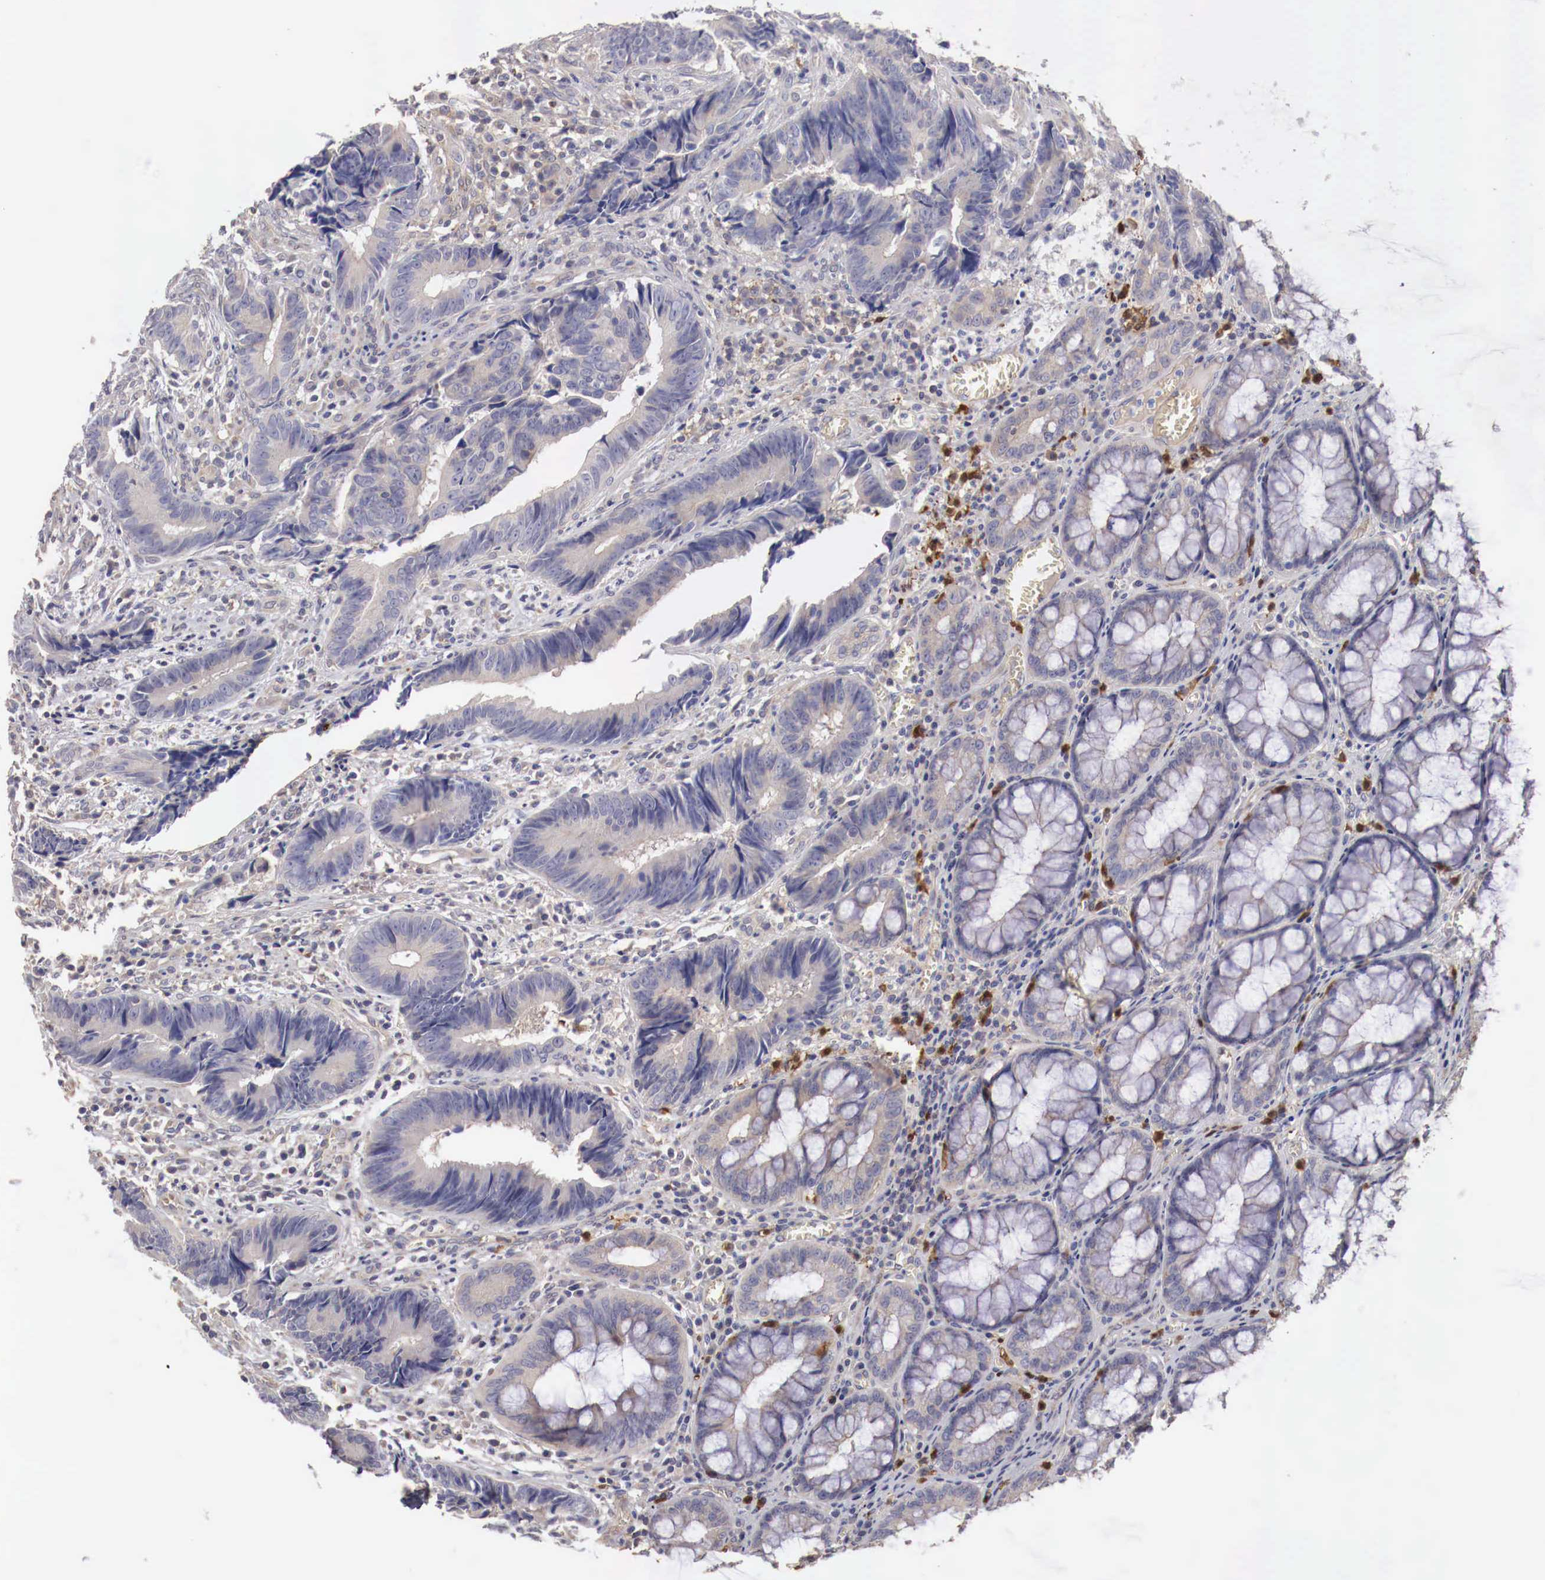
{"staining": {"intensity": "negative", "quantity": "none", "location": "none"}, "tissue": "colorectal cancer", "cell_type": "Tumor cells", "image_type": "cancer", "snomed": [{"axis": "morphology", "description": "Adenocarcinoma, NOS"}, {"axis": "topography", "description": "Rectum"}], "caption": "Tumor cells show no significant protein staining in colorectal adenocarcinoma.", "gene": "PITPNA", "patient": {"sex": "female", "age": 98}}